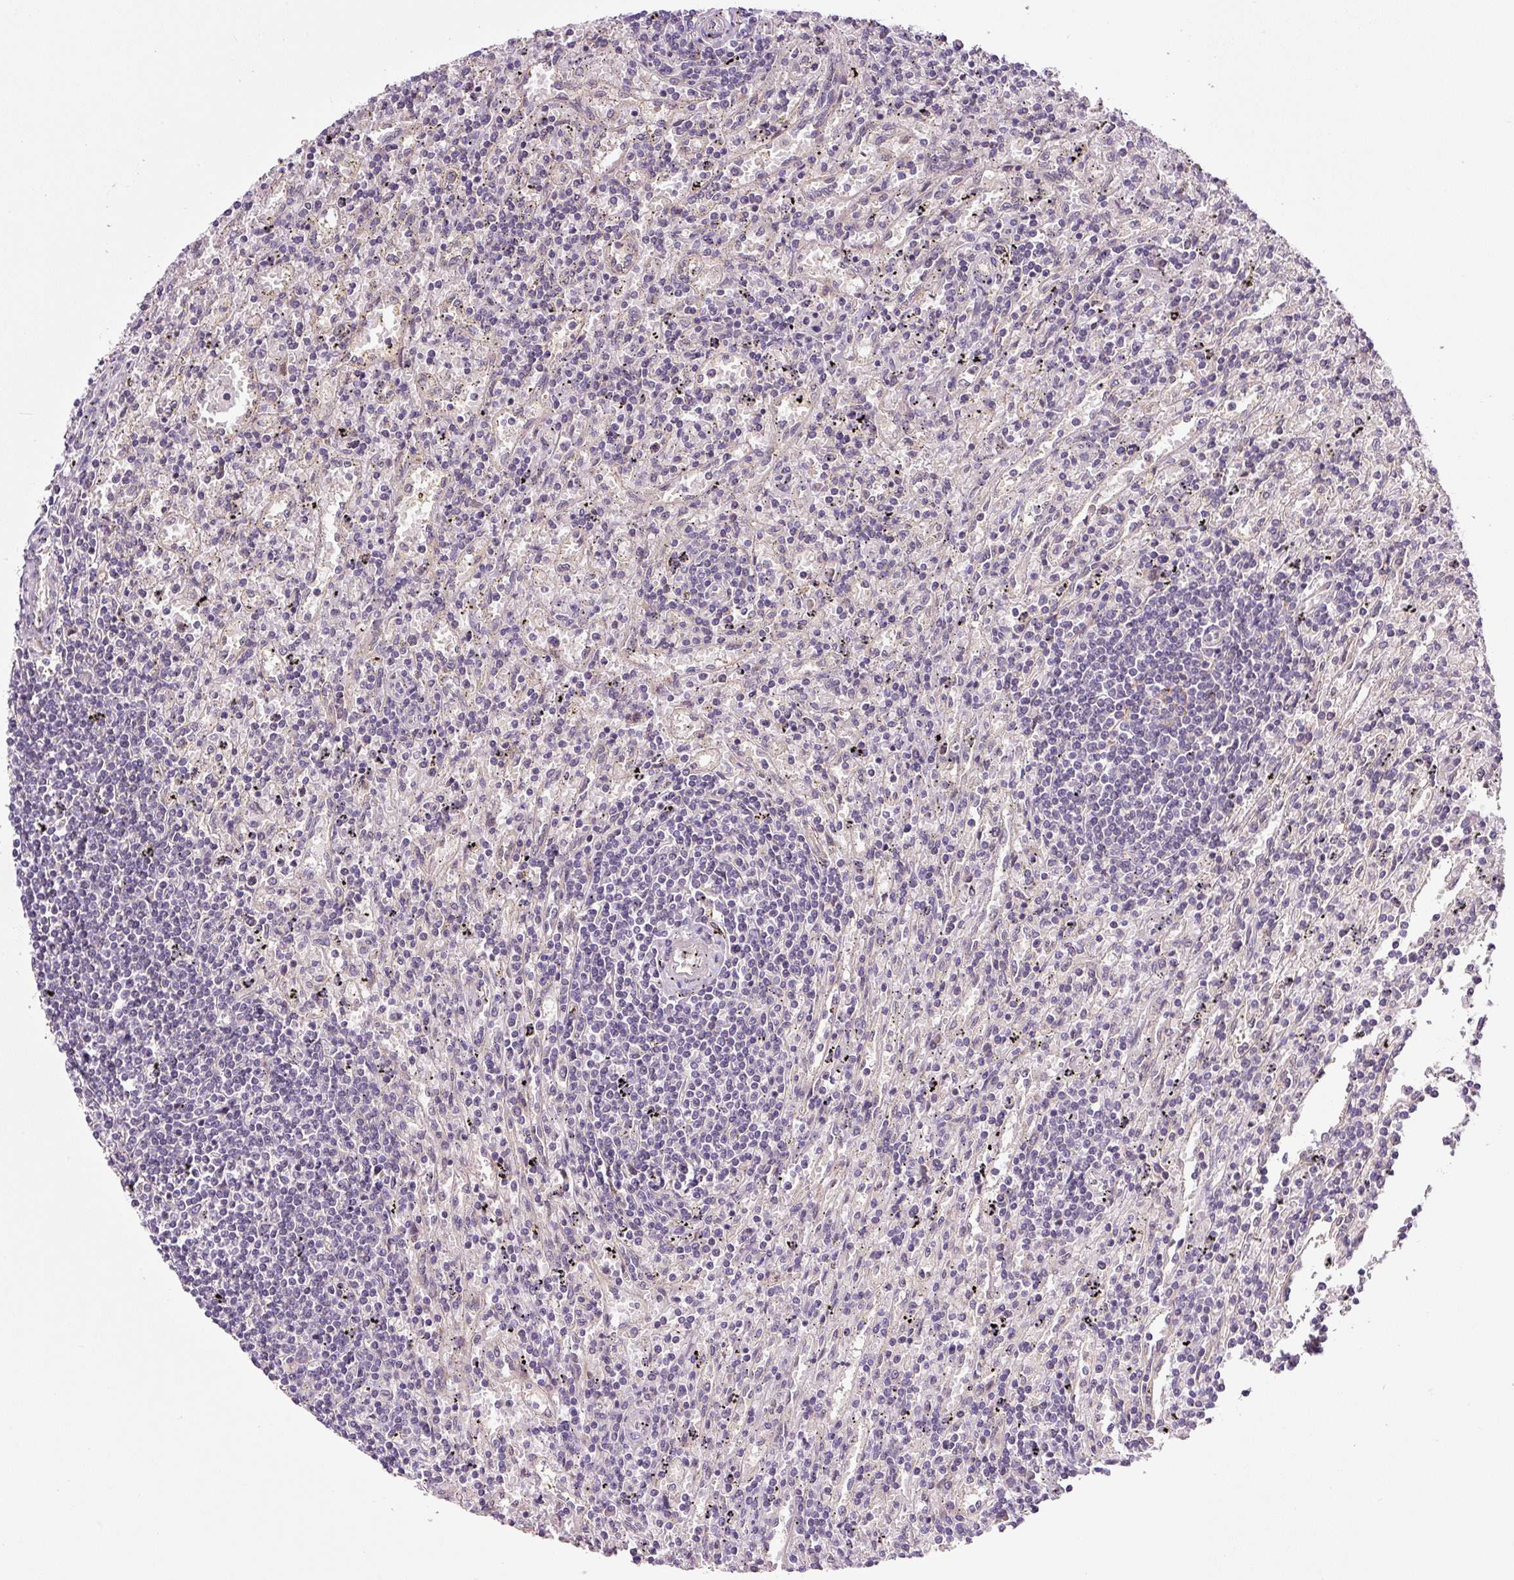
{"staining": {"intensity": "negative", "quantity": "none", "location": "none"}, "tissue": "lymphoma", "cell_type": "Tumor cells", "image_type": "cancer", "snomed": [{"axis": "morphology", "description": "Malignant lymphoma, non-Hodgkin's type, Low grade"}, {"axis": "topography", "description": "Spleen"}], "caption": "High magnification brightfield microscopy of low-grade malignant lymphoma, non-Hodgkin's type stained with DAB (brown) and counterstained with hematoxylin (blue): tumor cells show no significant expression.", "gene": "PRKAA2", "patient": {"sex": "male", "age": 76}}